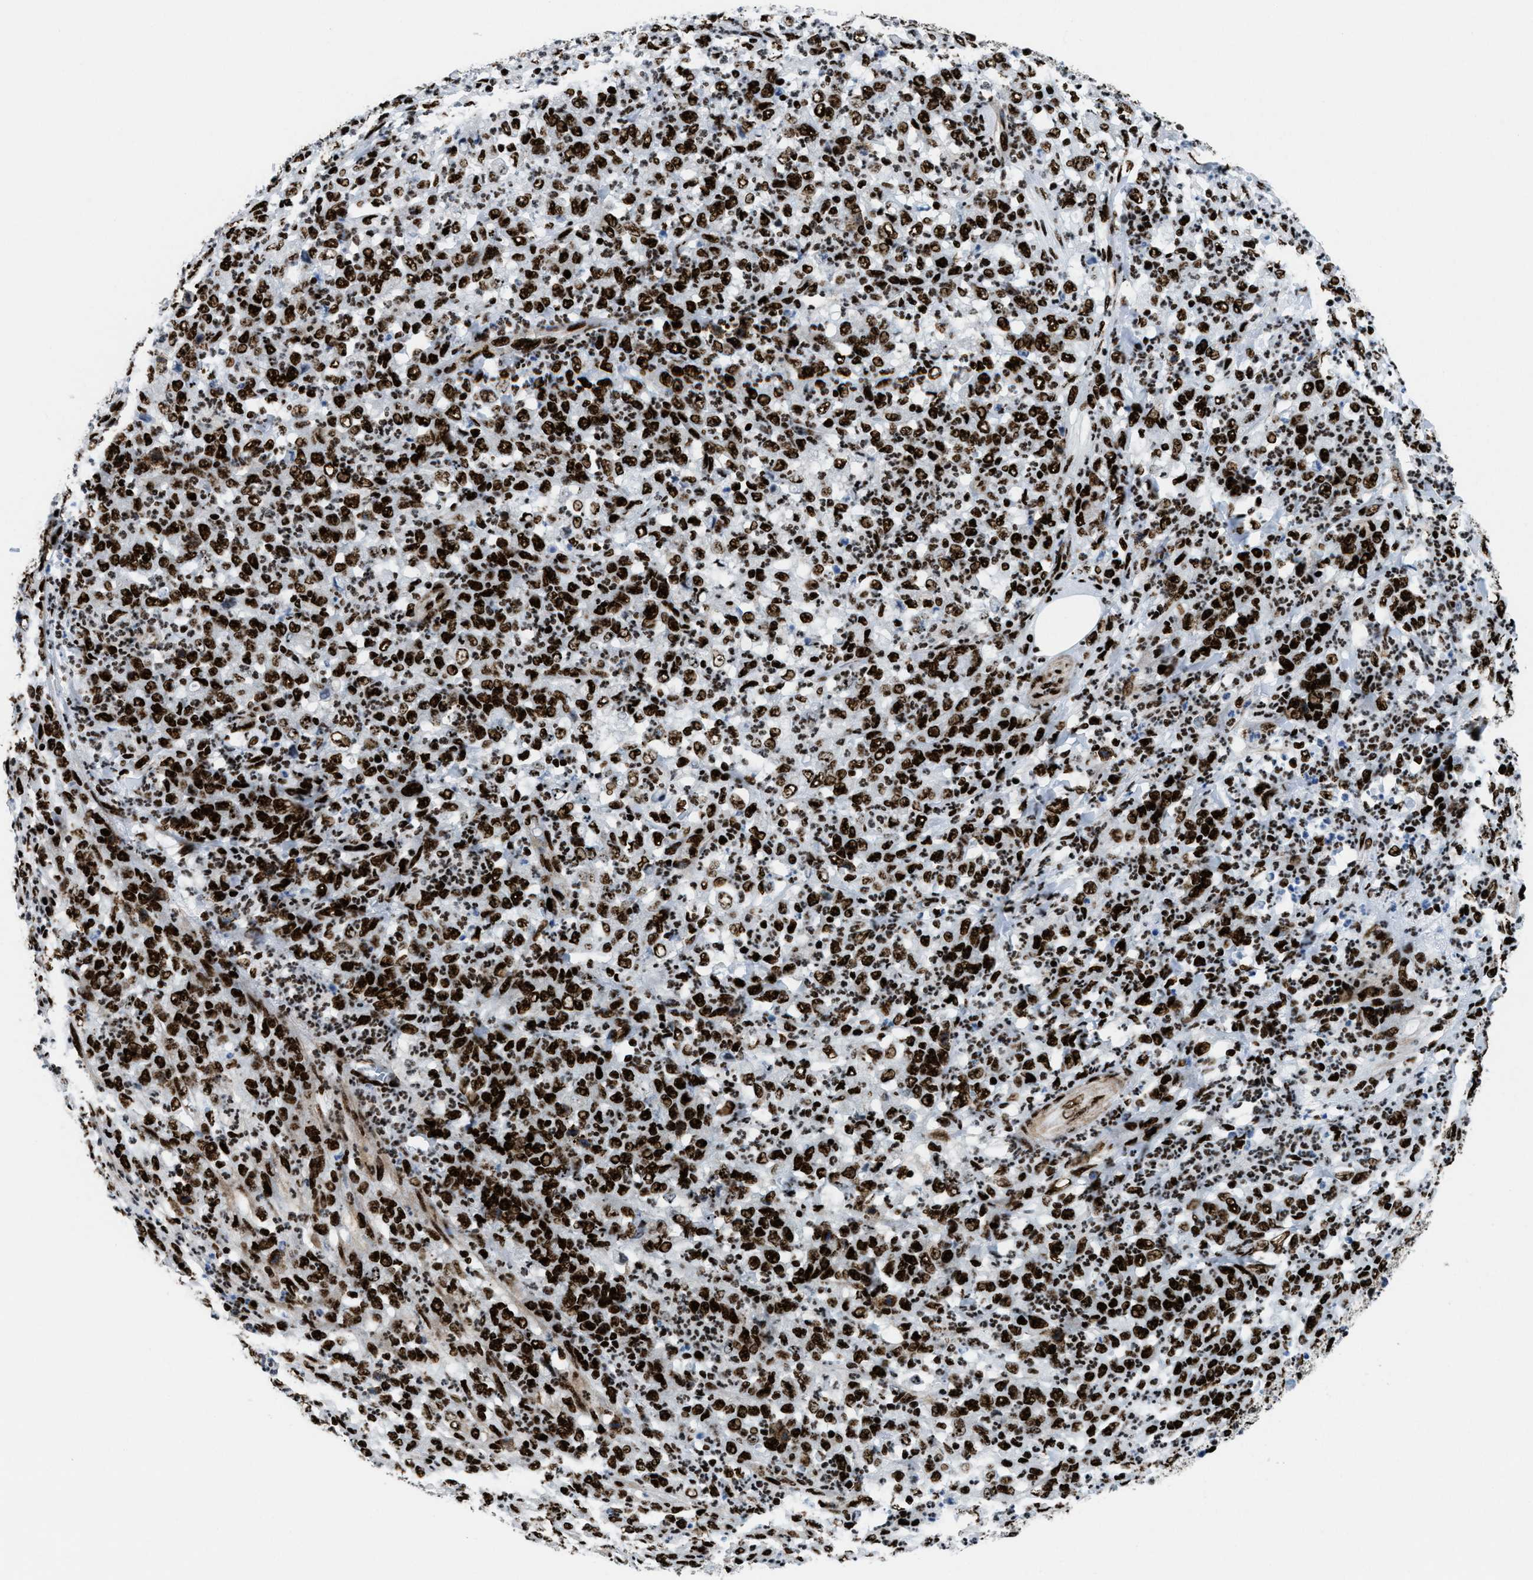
{"staining": {"intensity": "strong", "quantity": ">75%", "location": "nuclear"}, "tissue": "stomach cancer", "cell_type": "Tumor cells", "image_type": "cancer", "snomed": [{"axis": "morphology", "description": "Adenocarcinoma, NOS"}, {"axis": "topography", "description": "Stomach, lower"}], "caption": "The image displays immunohistochemical staining of stomach cancer. There is strong nuclear expression is seen in about >75% of tumor cells. (DAB IHC with brightfield microscopy, high magnification).", "gene": "NONO", "patient": {"sex": "female", "age": 71}}